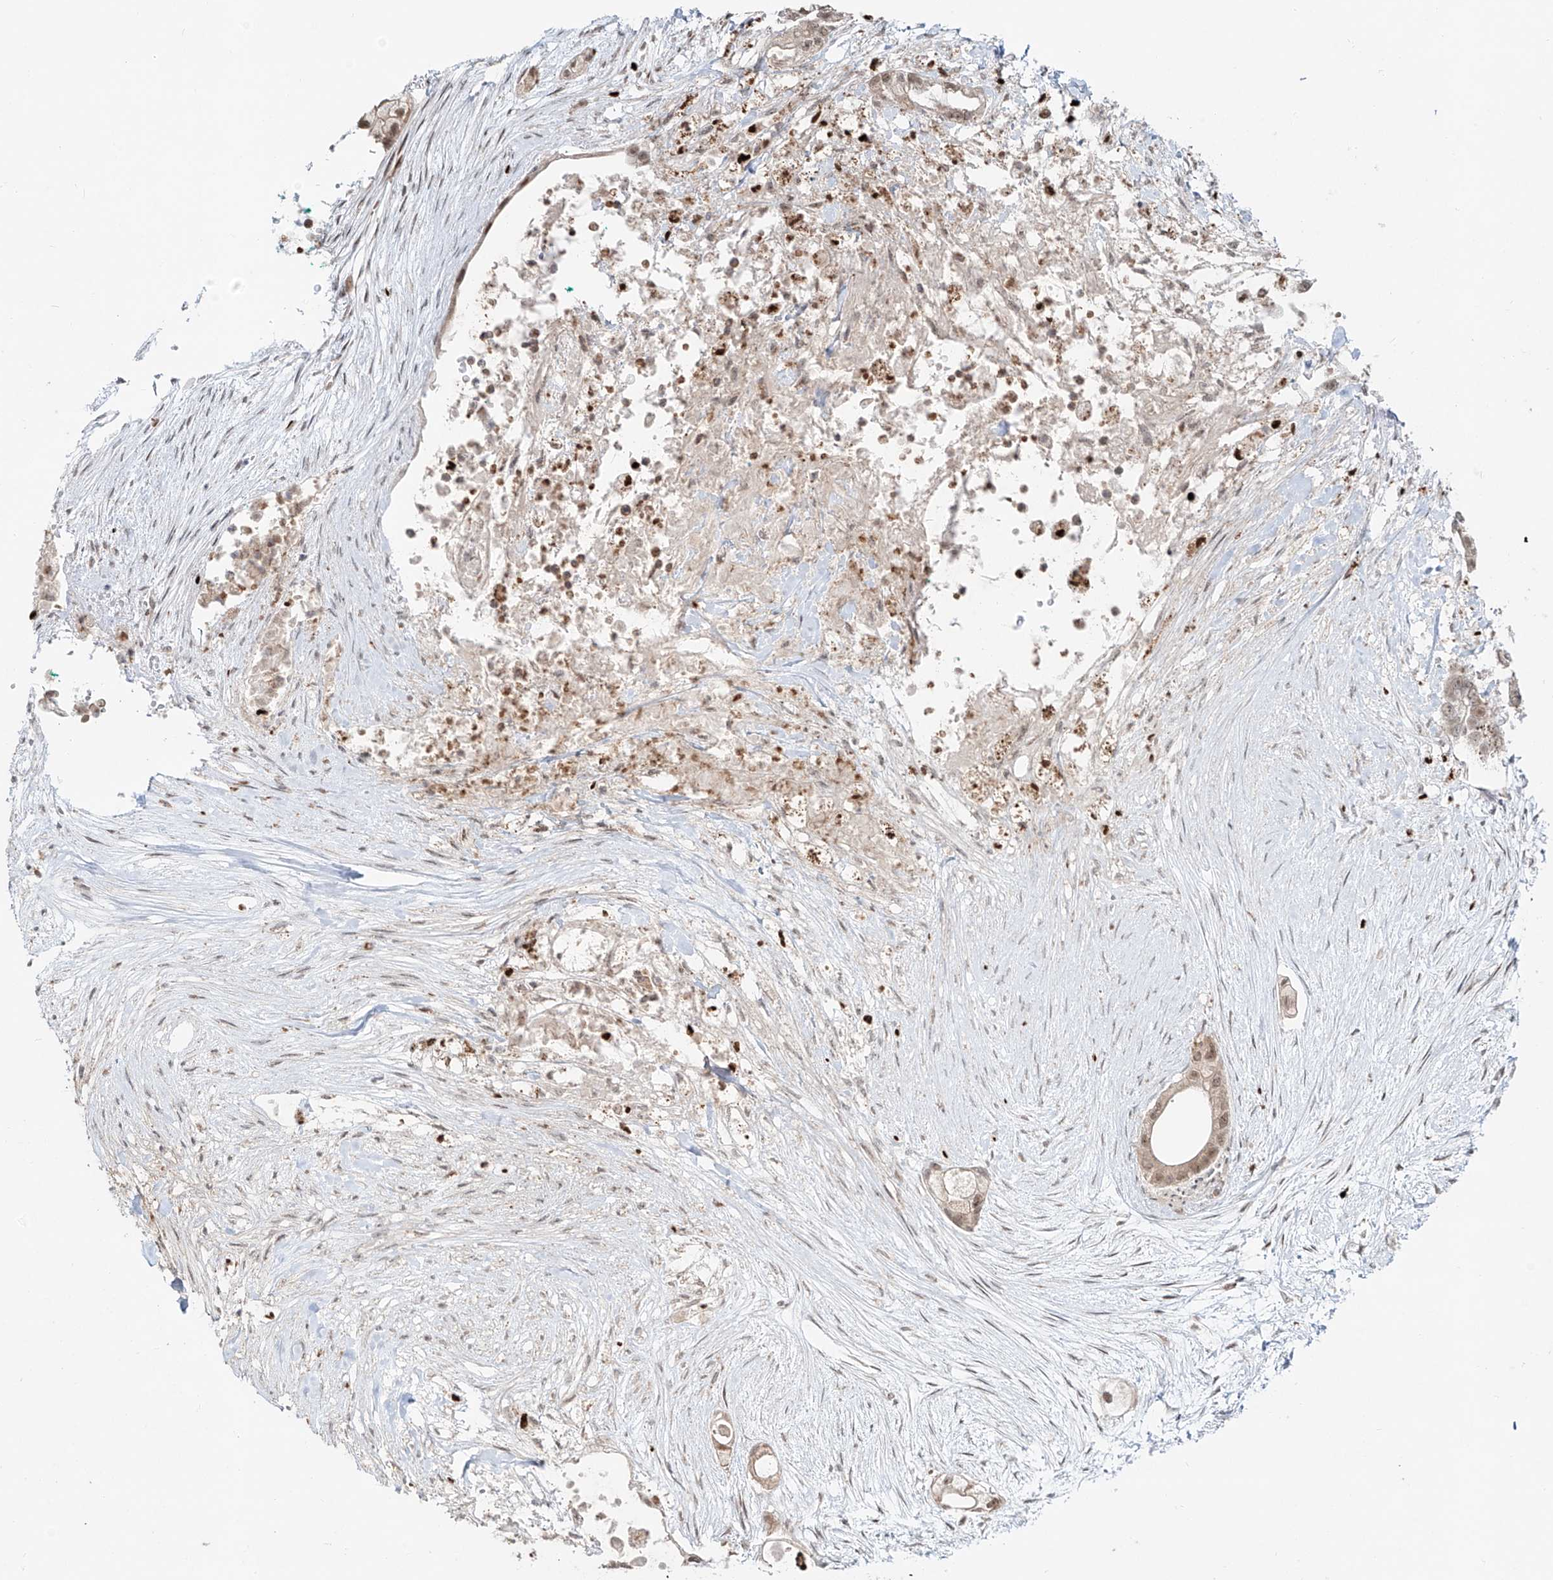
{"staining": {"intensity": "weak", "quantity": ">75%", "location": "nuclear"}, "tissue": "pancreatic cancer", "cell_type": "Tumor cells", "image_type": "cancer", "snomed": [{"axis": "morphology", "description": "Adenocarcinoma, NOS"}, {"axis": "topography", "description": "Pancreas"}], "caption": "Immunohistochemical staining of human pancreatic cancer (adenocarcinoma) exhibits low levels of weak nuclear protein positivity in approximately >75% of tumor cells. (DAB (3,3'-diaminobenzidine) IHC, brown staining for protein, blue staining for nuclei).", "gene": "DZIP1L", "patient": {"sex": "male", "age": 53}}